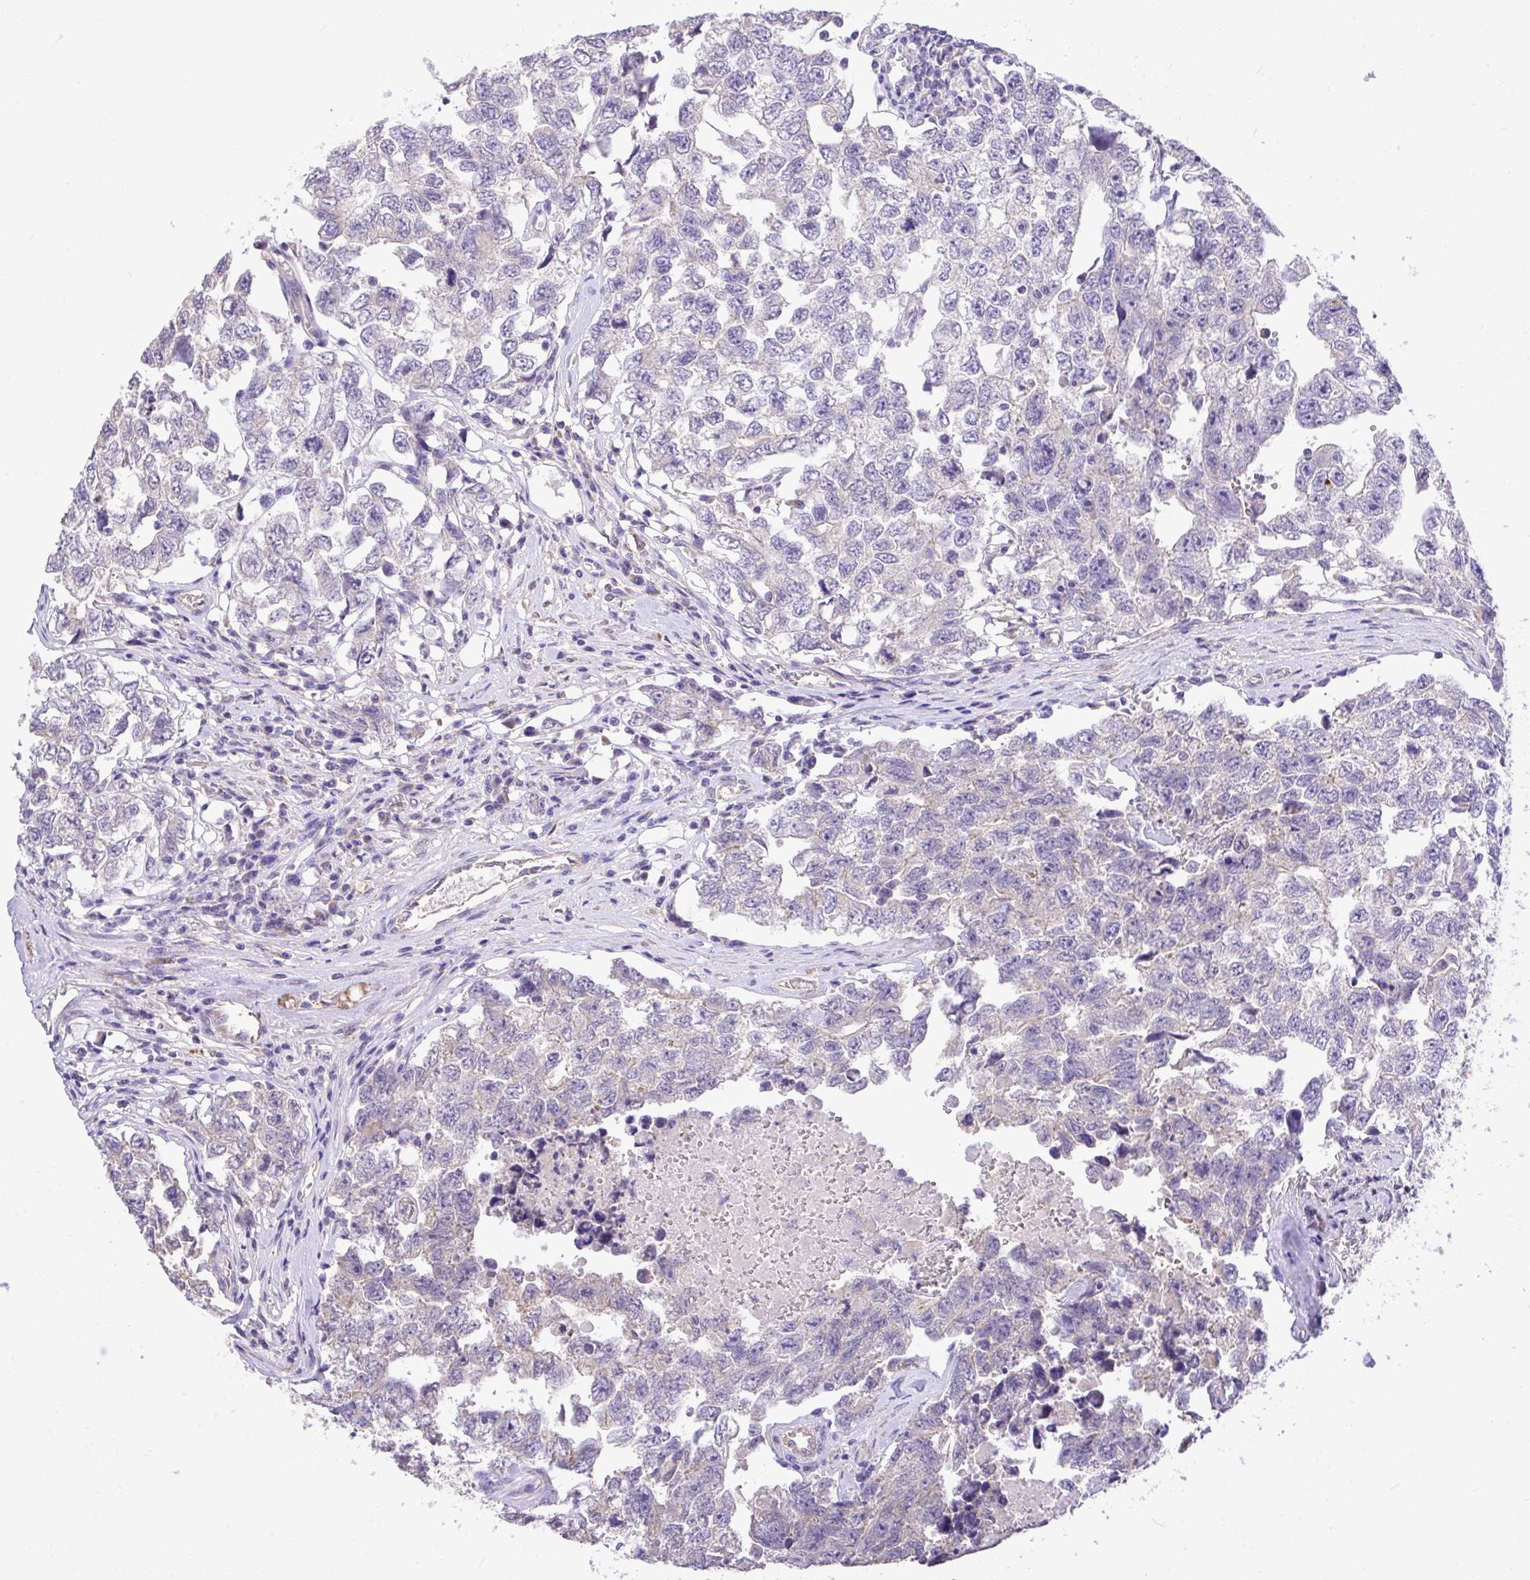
{"staining": {"intensity": "negative", "quantity": "none", "location": "none"}, "tissue": "testis cancer", "cell_type": "Tumor cells", "image_type": "cancer", "snomed": [{"axis": "morphology", "description": "Carcinoma, Embryonal, NOS"}, {"axis": "topography", "description": "Testis"}], "caption": "There is no significant expression in tumor cells of testis cancer.", "gene": "MPC2", "patient": {"sex": "male", "age": 22}}